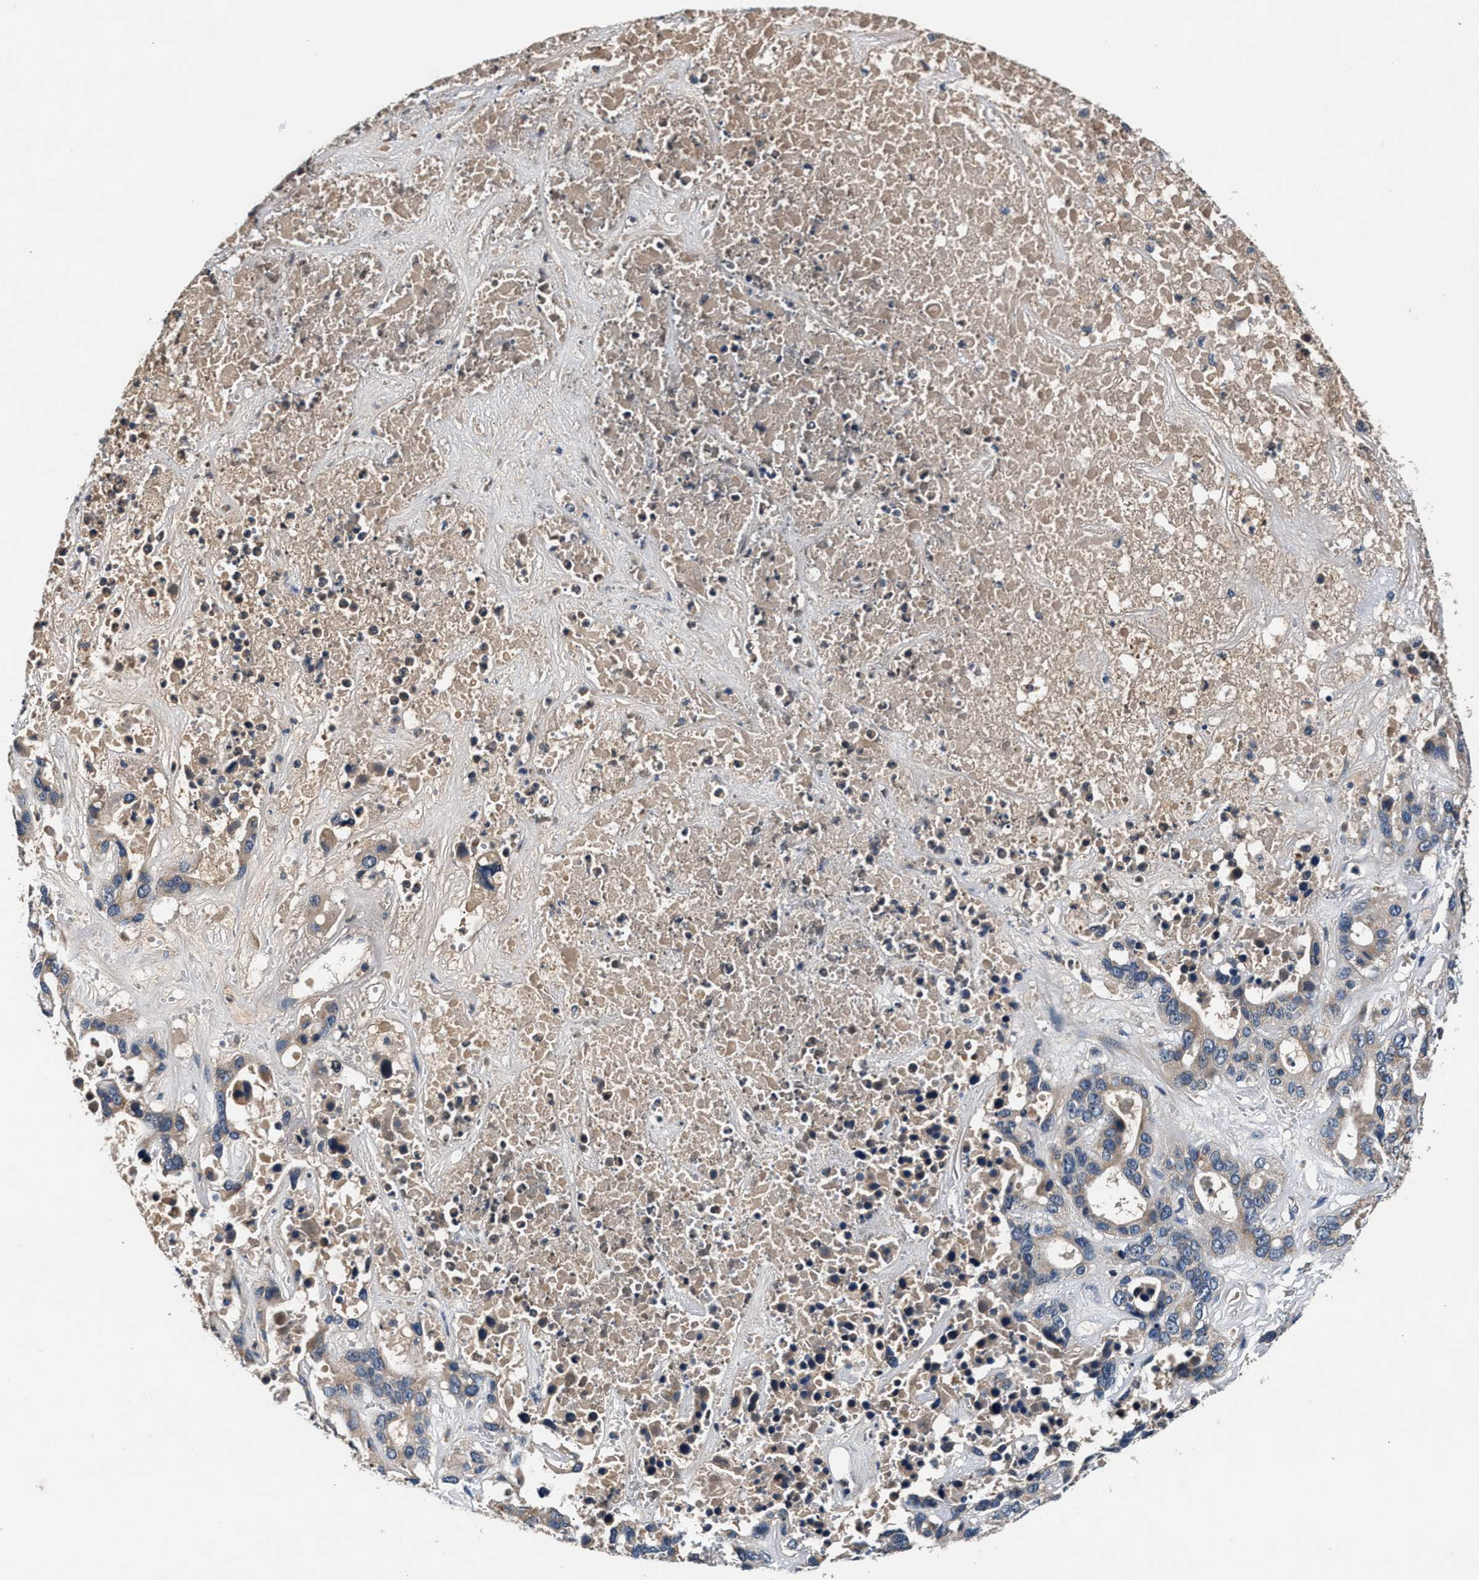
{"staining": {"intensity": "weak", "quantity": "25%-75%", "location": "cytoplasmic/membranous"}, "tissue": "liver cancer", "cell_type": "Tumor cells", "image_type": "cancer", "snomed": [{"axis": "morphology", "description": "Cholangiocarcinoma"}, {"axis": "topography", "description": "Liver"}], "caption": "Immunohistochemistry histopathology image of human liver cancer stained for a protein (brown), which demonstrates low levels of weak cytoplasmic/membranous positivity in approximately 25%-75% of tumor cells.", "gene": "IMMT", "patient": {"sex": "female", "age": 65}}